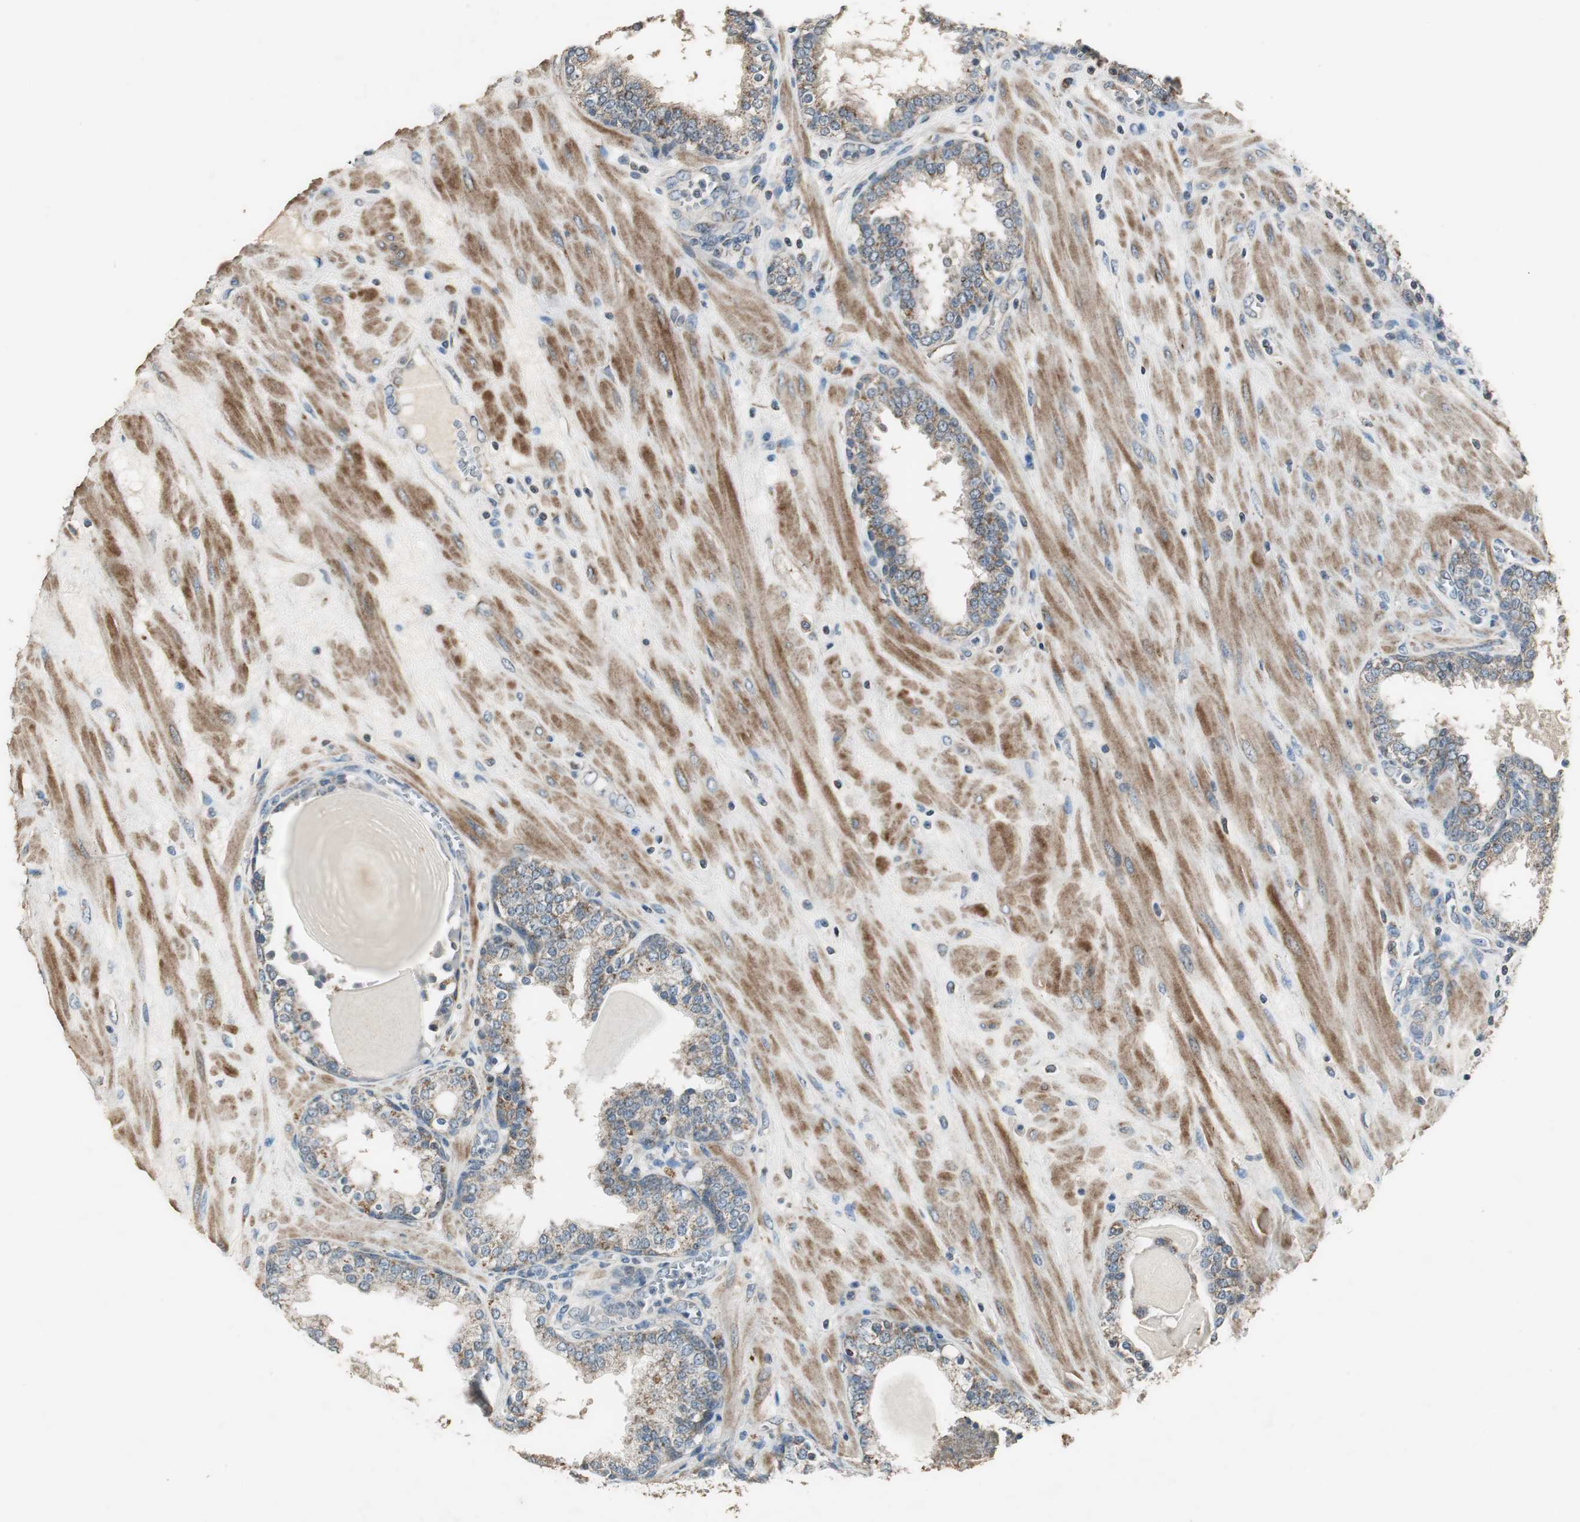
{"staining": {"intensity": "weak", "quantity": ">75%", "location": "cytoplasmic/membranous"}, "tissue": "prostate", "cell_type": "Glandular cells", "image_type": "normal", "snomed": [{"axis": "morphology", "description": "Normal tissue, NOS"}, {"axis": "topography", "description": "Prostate"}], "caption": "DAB immunohistochemical staining of benign prostate exhibits weak cytoplasmic/membranous protein positivity in about >75% of glandular cells. The staining was performed using DAB, with brown indicating positive protein expression. Nuclei are stained blue with hematoxylin.", "gene": "MSTO1", "patient": {"sex": "male", "age": 51}}